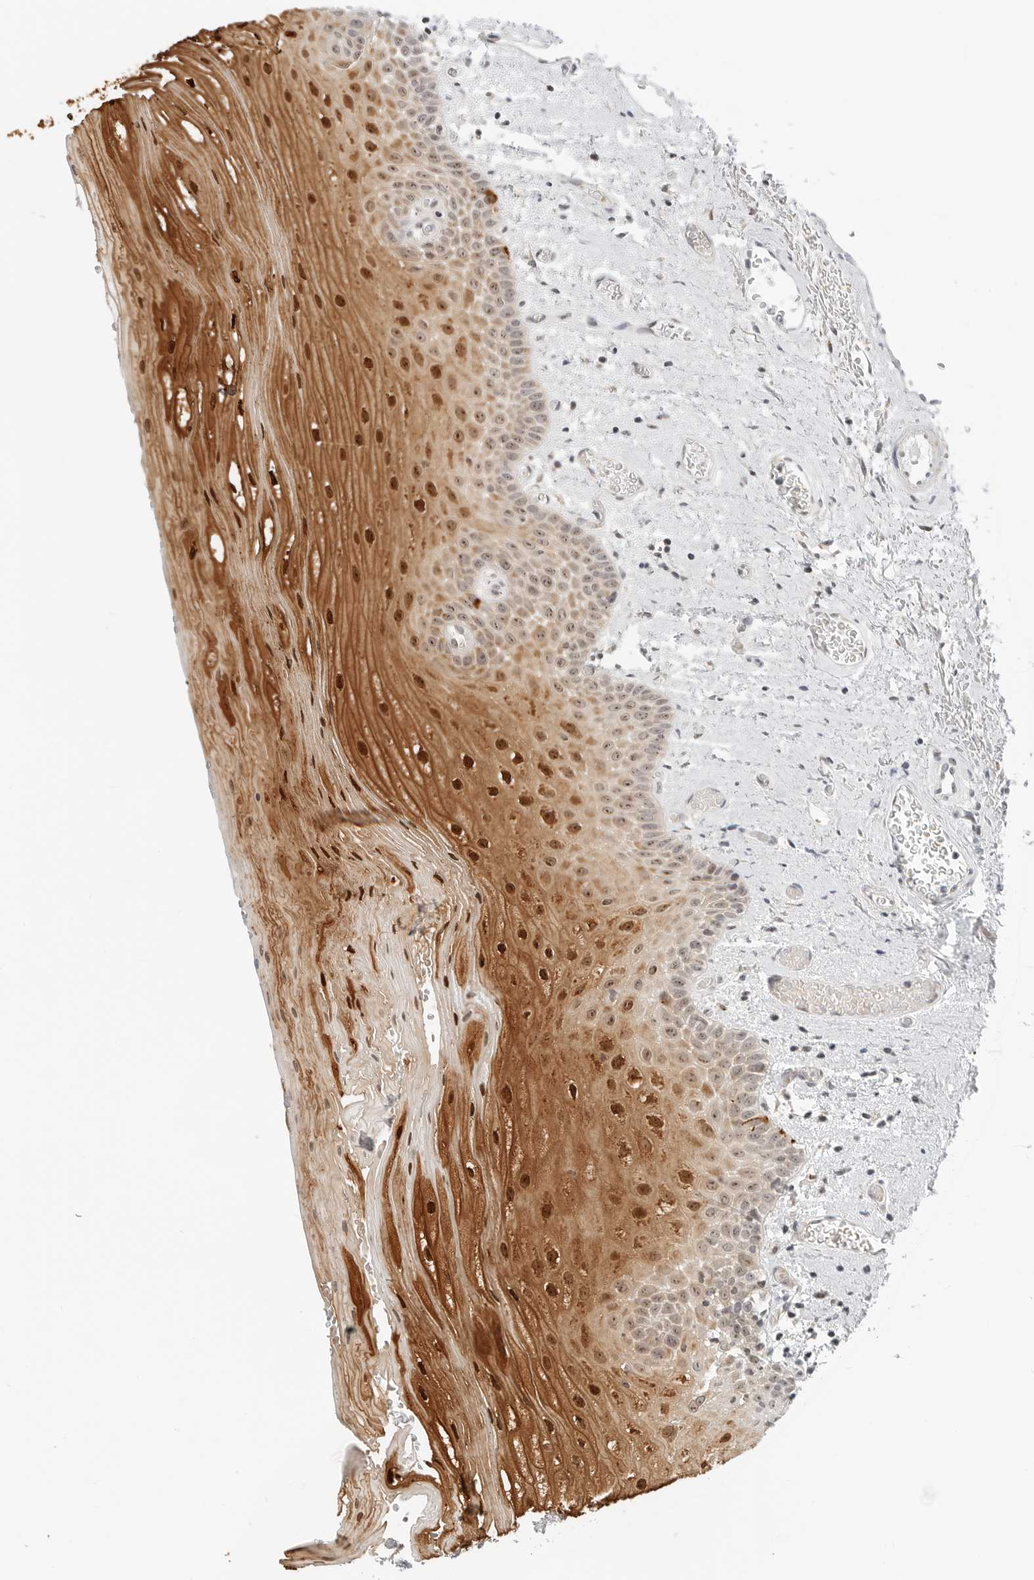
{"staining": {"intensity": "strong", "quantity": "25%-75%", "location": "cytoplasmic/membranous,nuclear"}, "tissue": "oral mucosa", "cell_type": "Squamous epithelial cells", "image_type": "normal", "snomed": [{"axis": "morphology", "description": "Normal tissue, NOS"}, {"axis": "topography", "description": "Oral tissue"}], "caption": "Strong cytoplasmic/membranous,nuclear positivity is identified in approximately 25%-75% of squamous epithelial cells in unremarkable oral mucosa.", "gene": "RIMKLA", "patient": {"sex": "male", "age": 52}}